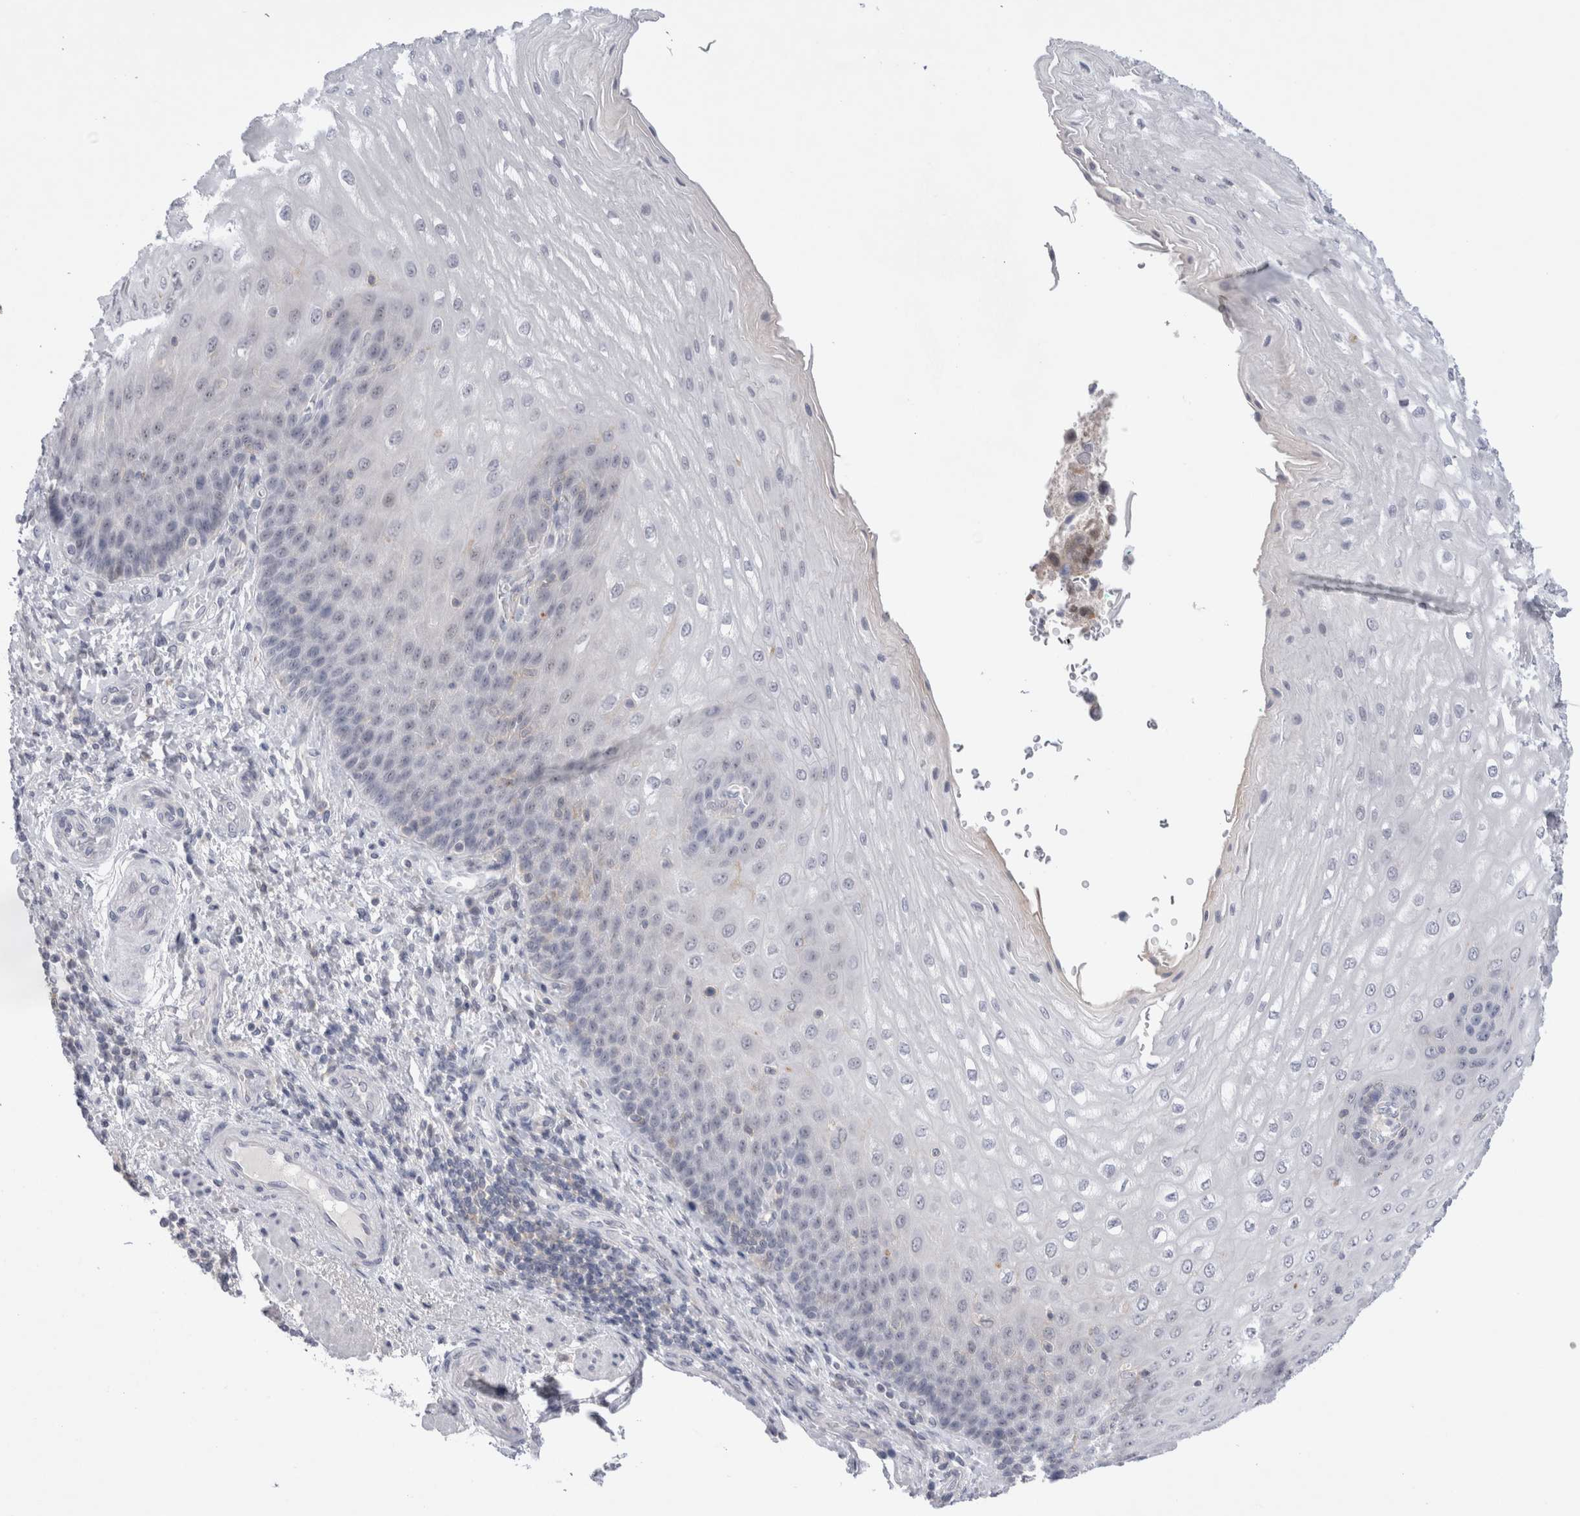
{"staining": {"intensity": "moderate", "quantity": "25%-75%", "location": "nuclear"}, "tissue": "esophagus", "cell_type": "Squamous epithelial cells", "image_type": "normal", "snomed": [{"axis": "morphology", "description": "Normal tissue, NOS"}, {"axis": "topography", "description": "Esophagus"}], "caption": "Moderate nuclear staining is present in about 25%-75% of squamous epithelial cells in unremarkable esophagus. The staining was performed using DAB to visualize the protein expression in brown, while the nuclei were stained in blue with hematoxylin (Magnification: 20x).", "gene": "CERS5", "patient": {"sex": "male", "age": 54}}